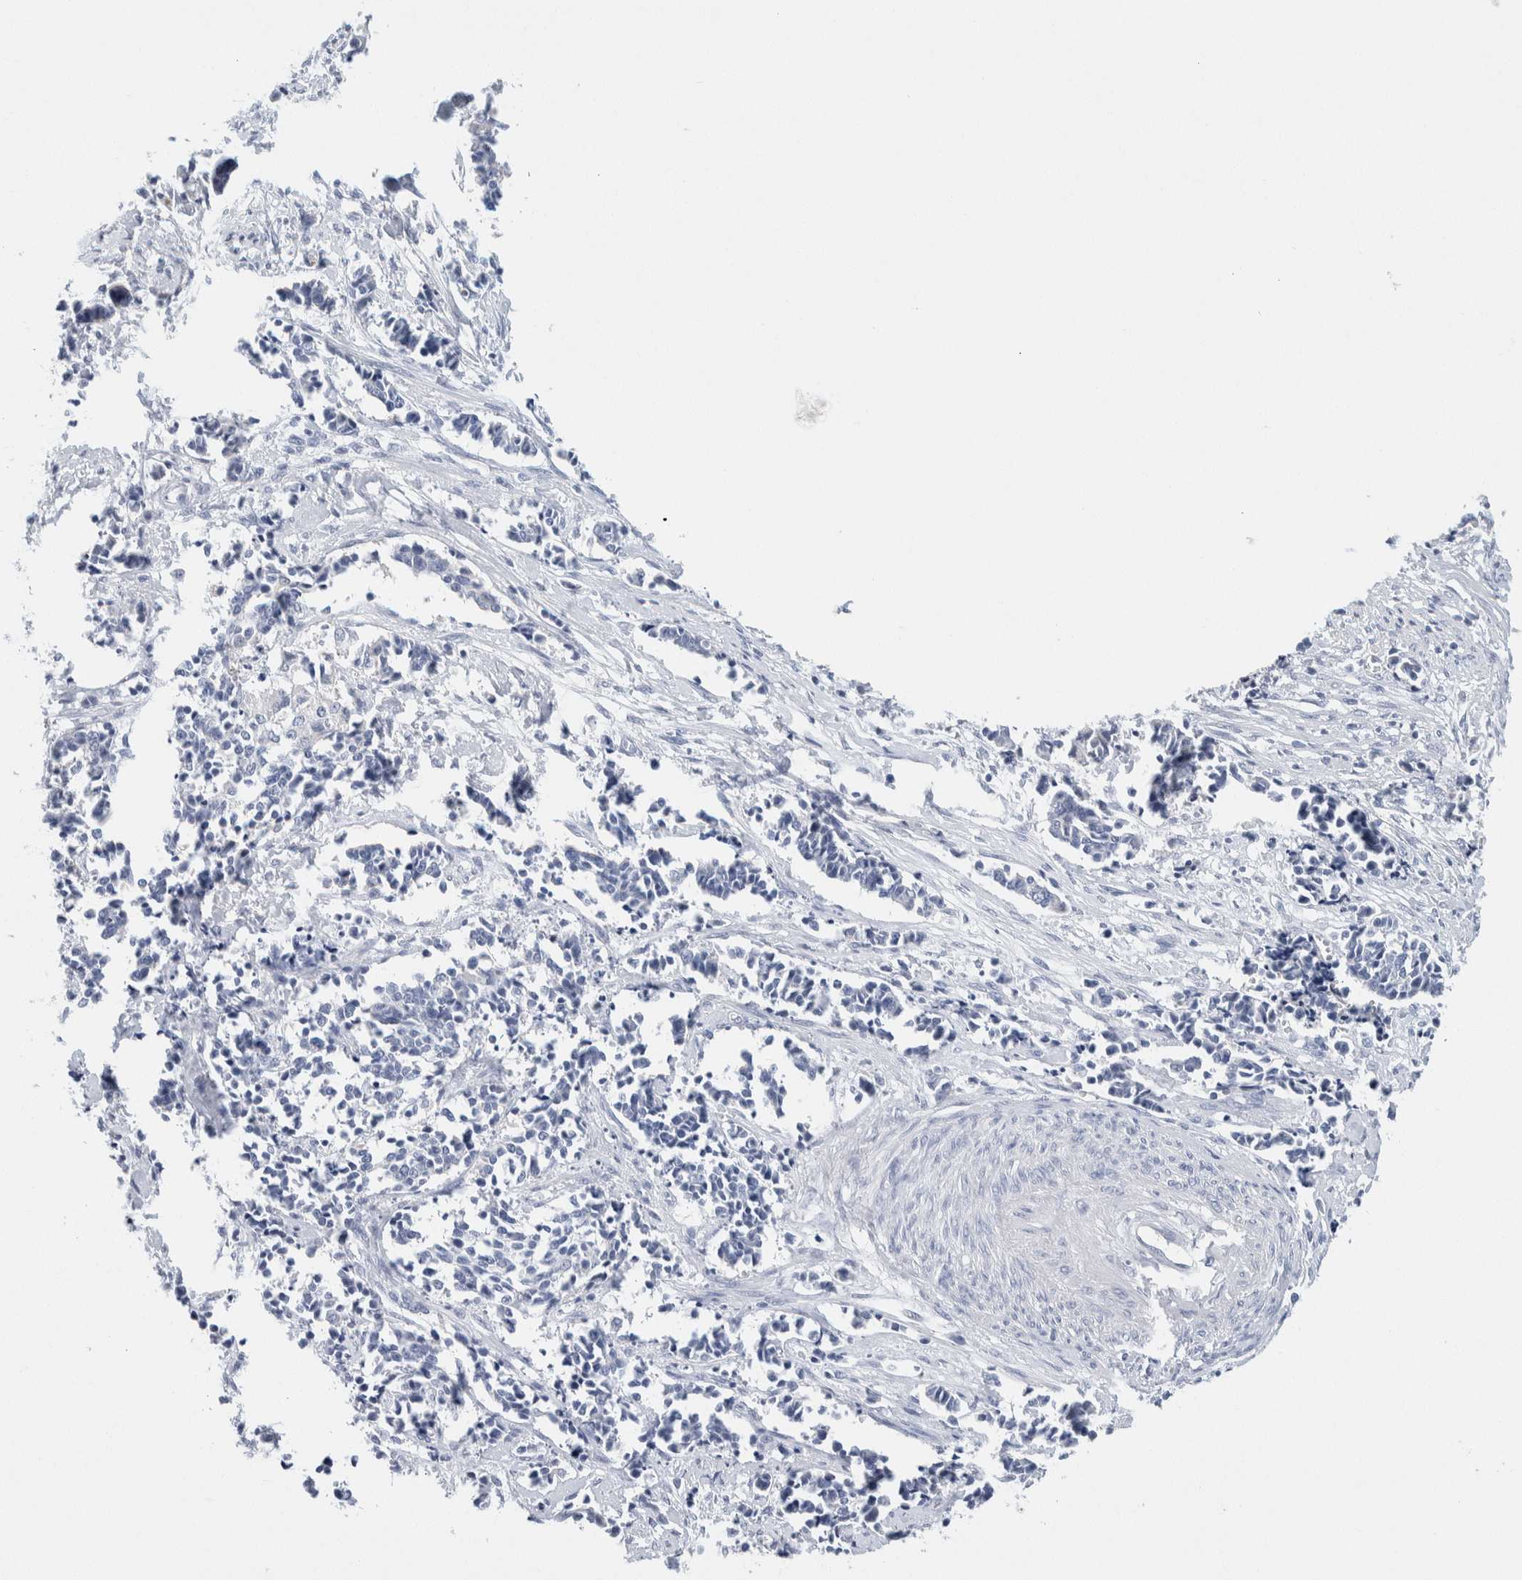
{"staining": {"intensity": "negative", "quantity": "none", "location": "none"}, "tissue": "cervical cancer", "cell_type": "Tumor cells", "image_type": "cancer", "snomed": [{"axis": "morphology", "description": "Normal tissue, NOS"}, {"axis": "morphology", "description": "Squamous cell carcinoma, NOS"}, {"axis": "topography", "description": "Cervix"}], "caption": "Tumor cells are negative for brown protein staining in cervical squamous cell carcinoma. (DAB immunohistochemistry (IHC), high magnification).", "gene": "SCN2A", "patient": {"sex": "female", "age": 35}}